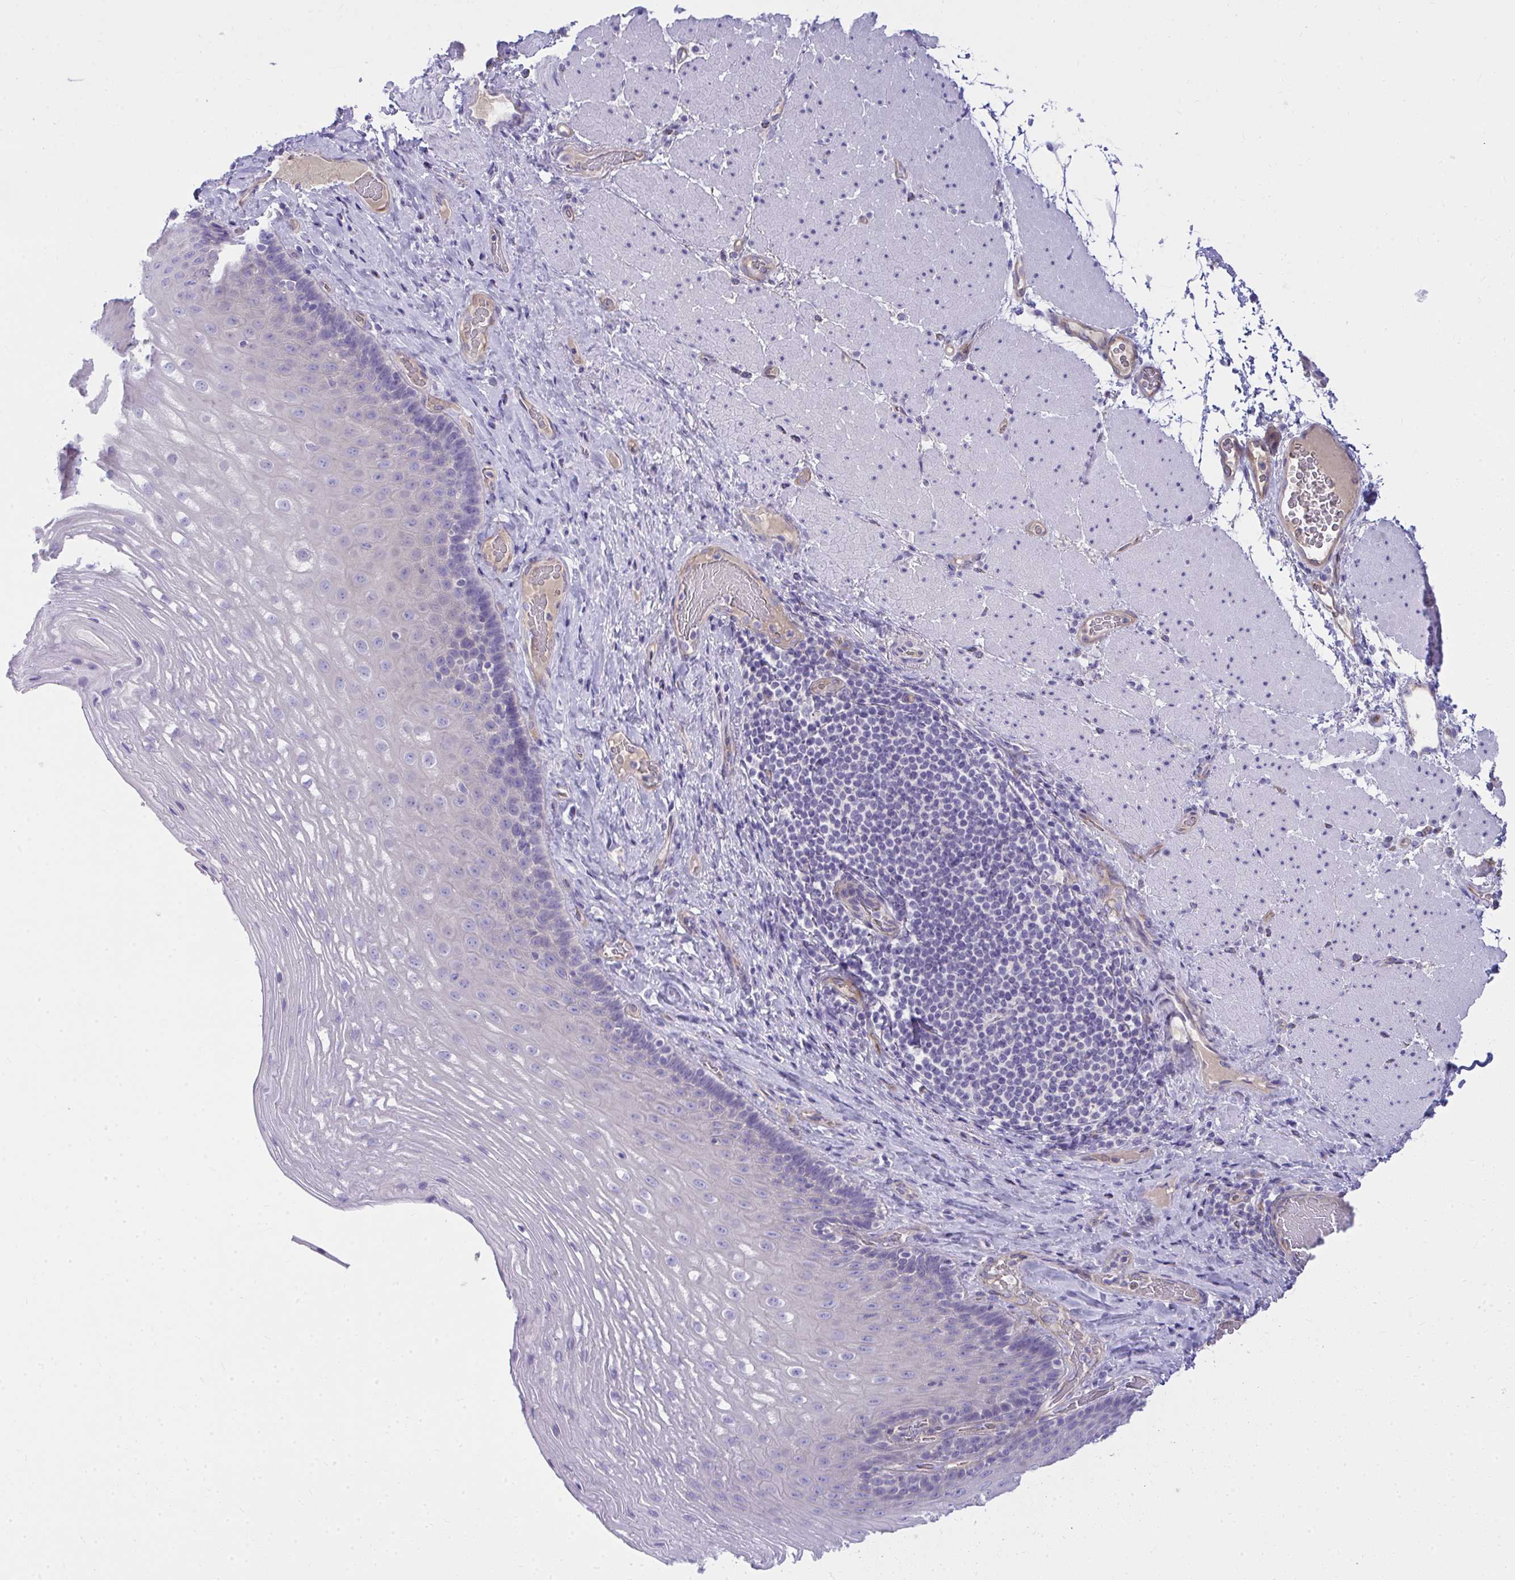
{"staining": {"intensity": "negative", "quantity": "none", "location": "none"}, "tissue": "esophagus", "cell_type": "Squamous epithelial cells", "image_type": "normal", "snomed": [{"axis": "morphology", "description": "Normal tissue, NOS"}, {"axis": "topography", "description": "Esophagus"}], "caption": "This is an immunohistochemistry micrograph of benign human esophagus. There is no staining in squamous epithelial cells.", "gene": "LRRC36", "patient": {"sex": "male", "age": 62}}